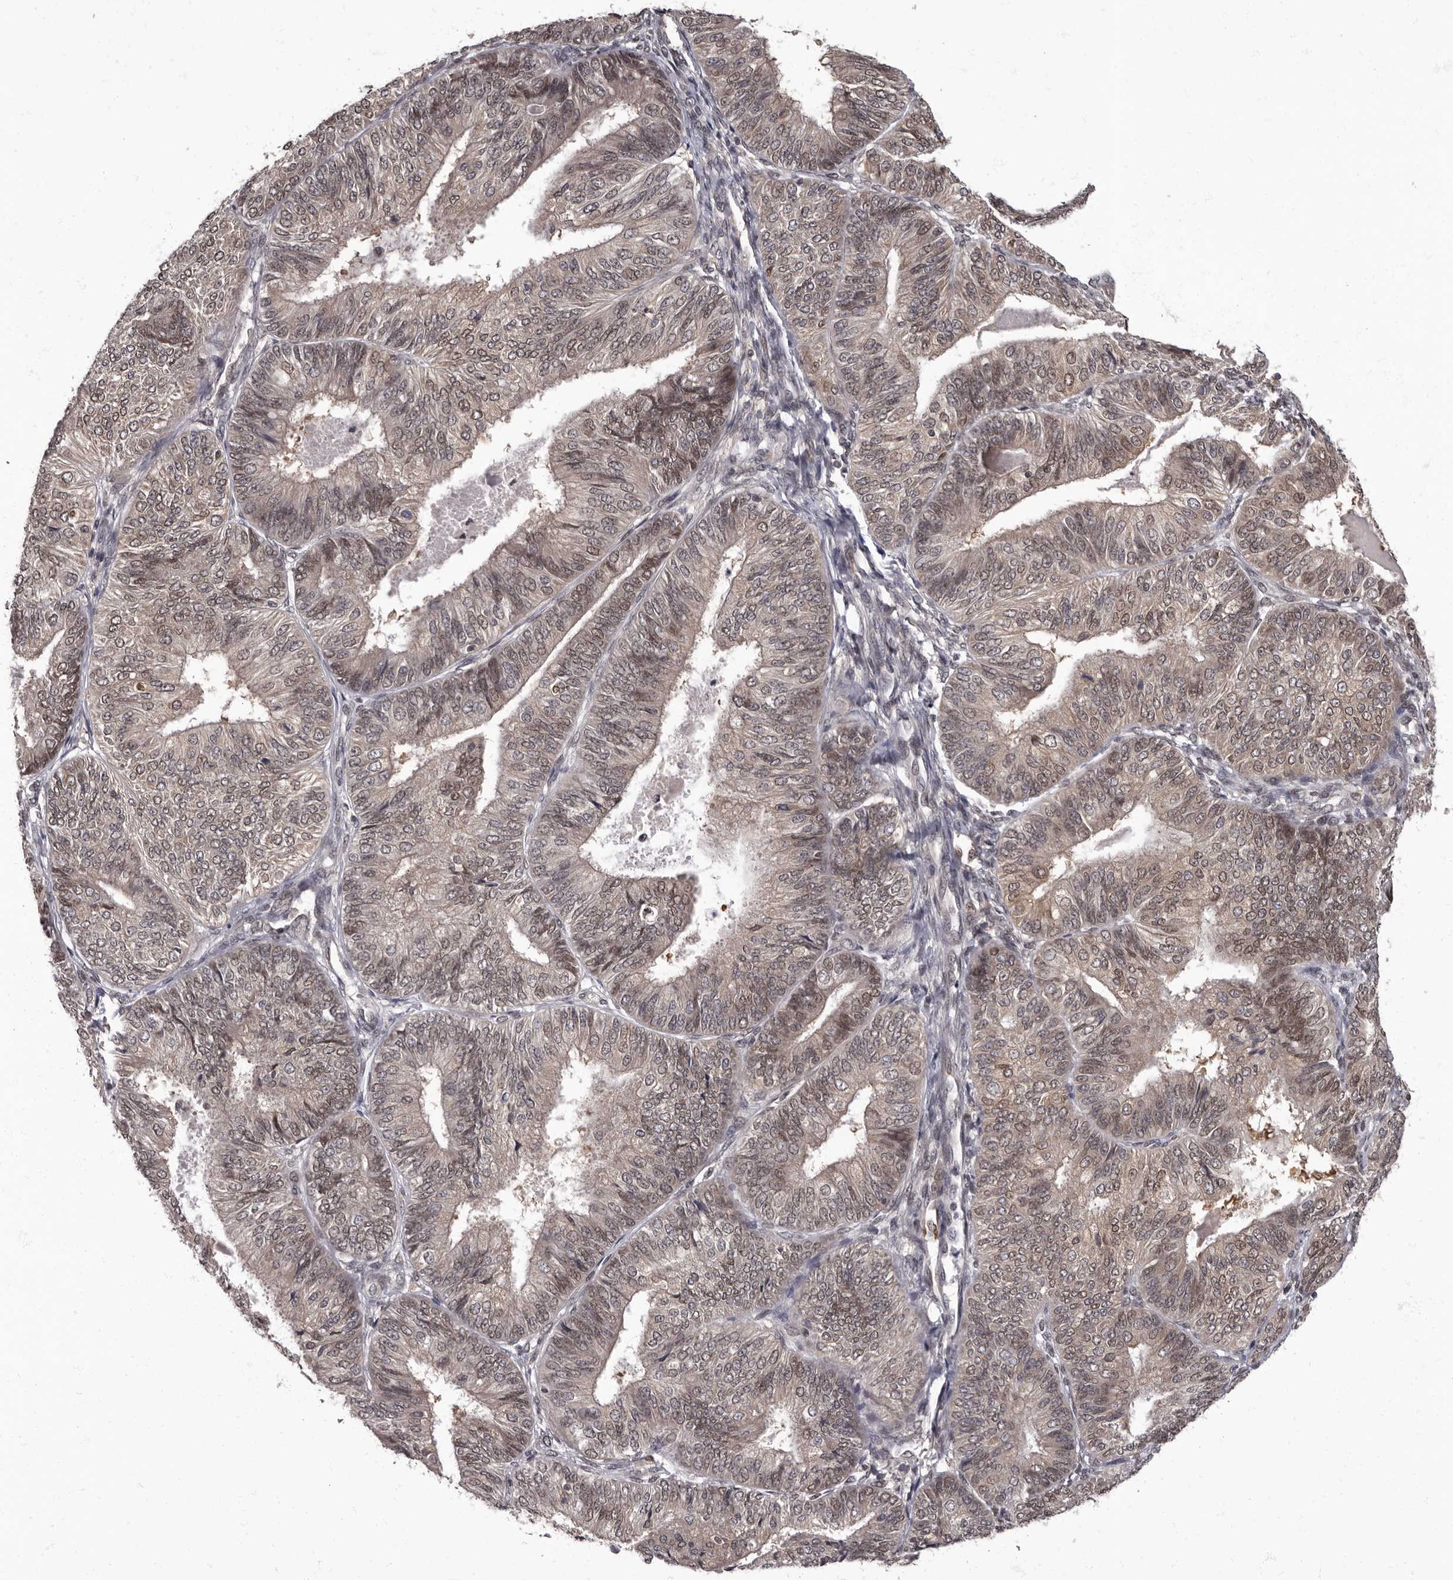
{"staining": {"intensity": "weak", "quantity": ">75%", "location": "nuclear"}, "tissue": "endometrial cancer", "cell_type": "Tumor cells", "image_type": "cancer", "snomed": [{"axis": "morphology", "description": "Adenocarcinoma, NOS"}, {"axis": "topography", "description": "Endometrium"}], "caption": "Endometrial adenocarcinoma stained for a protein shows weak nuclear positivity in tumor cells.", "gene": "C1orf50", "patient": {"sex": "female", "age": 58}}